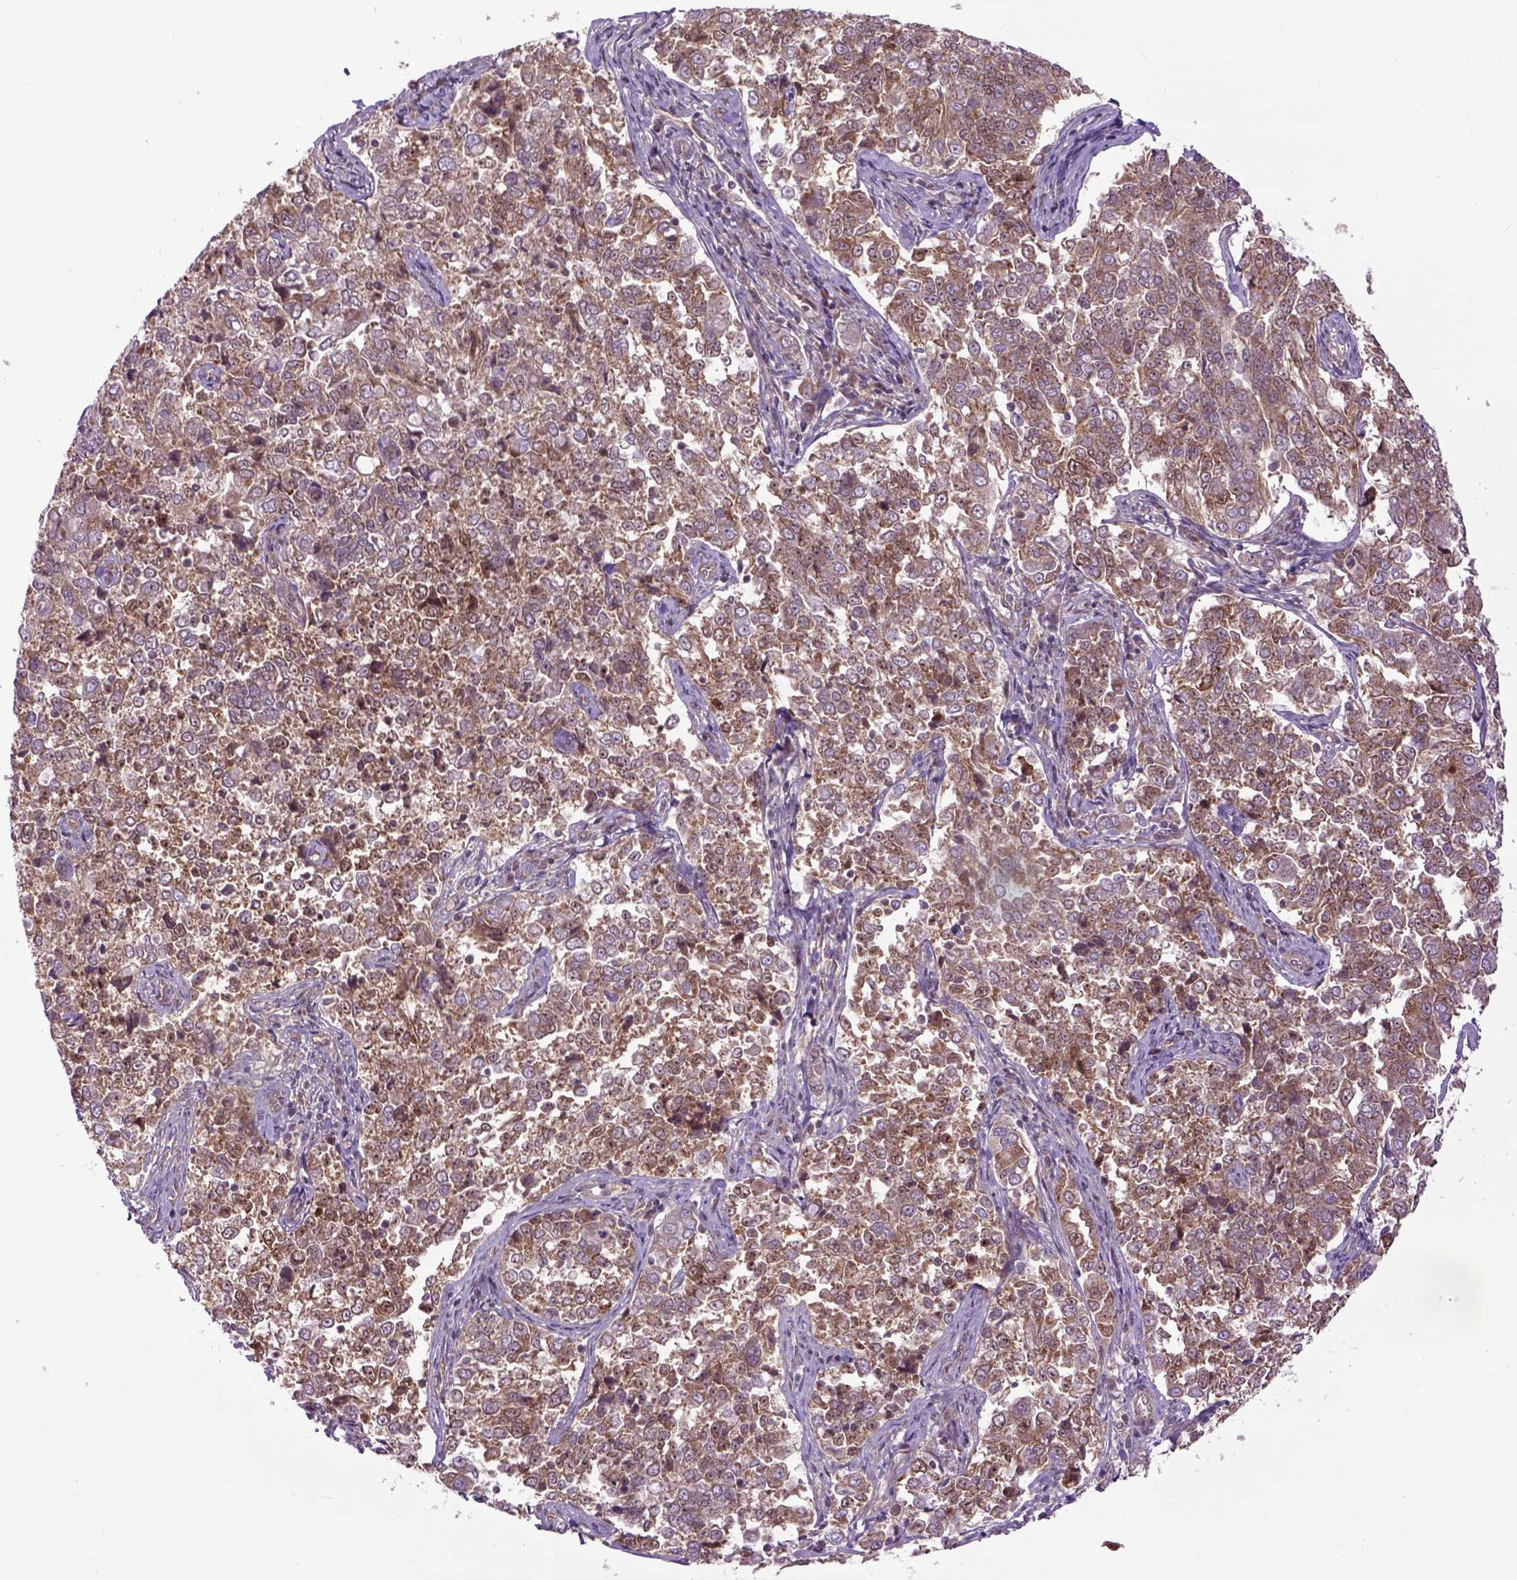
{"staining": {"intensity": "moderate", "quantity": ">75%", "location": "cytoplasmic/membranous"}, "tissue": "endometrial cancer", "cell_type": "Tumor cells", "image_type": "cancer", "snomed": [{"axis": "morphology", "description": "Adenocarcinoma, NOS"}, {"axis": "topography", "description": "Endometrium"}], "caption": "Protein analysis of endometrial cancer (adenocarcinoma) tissue reveals moderate cytoplasmic/membranous positivity in about >75% of tumor cells.", "gene": "WDR48", "patient": {"sex": "female", "age": 43}}